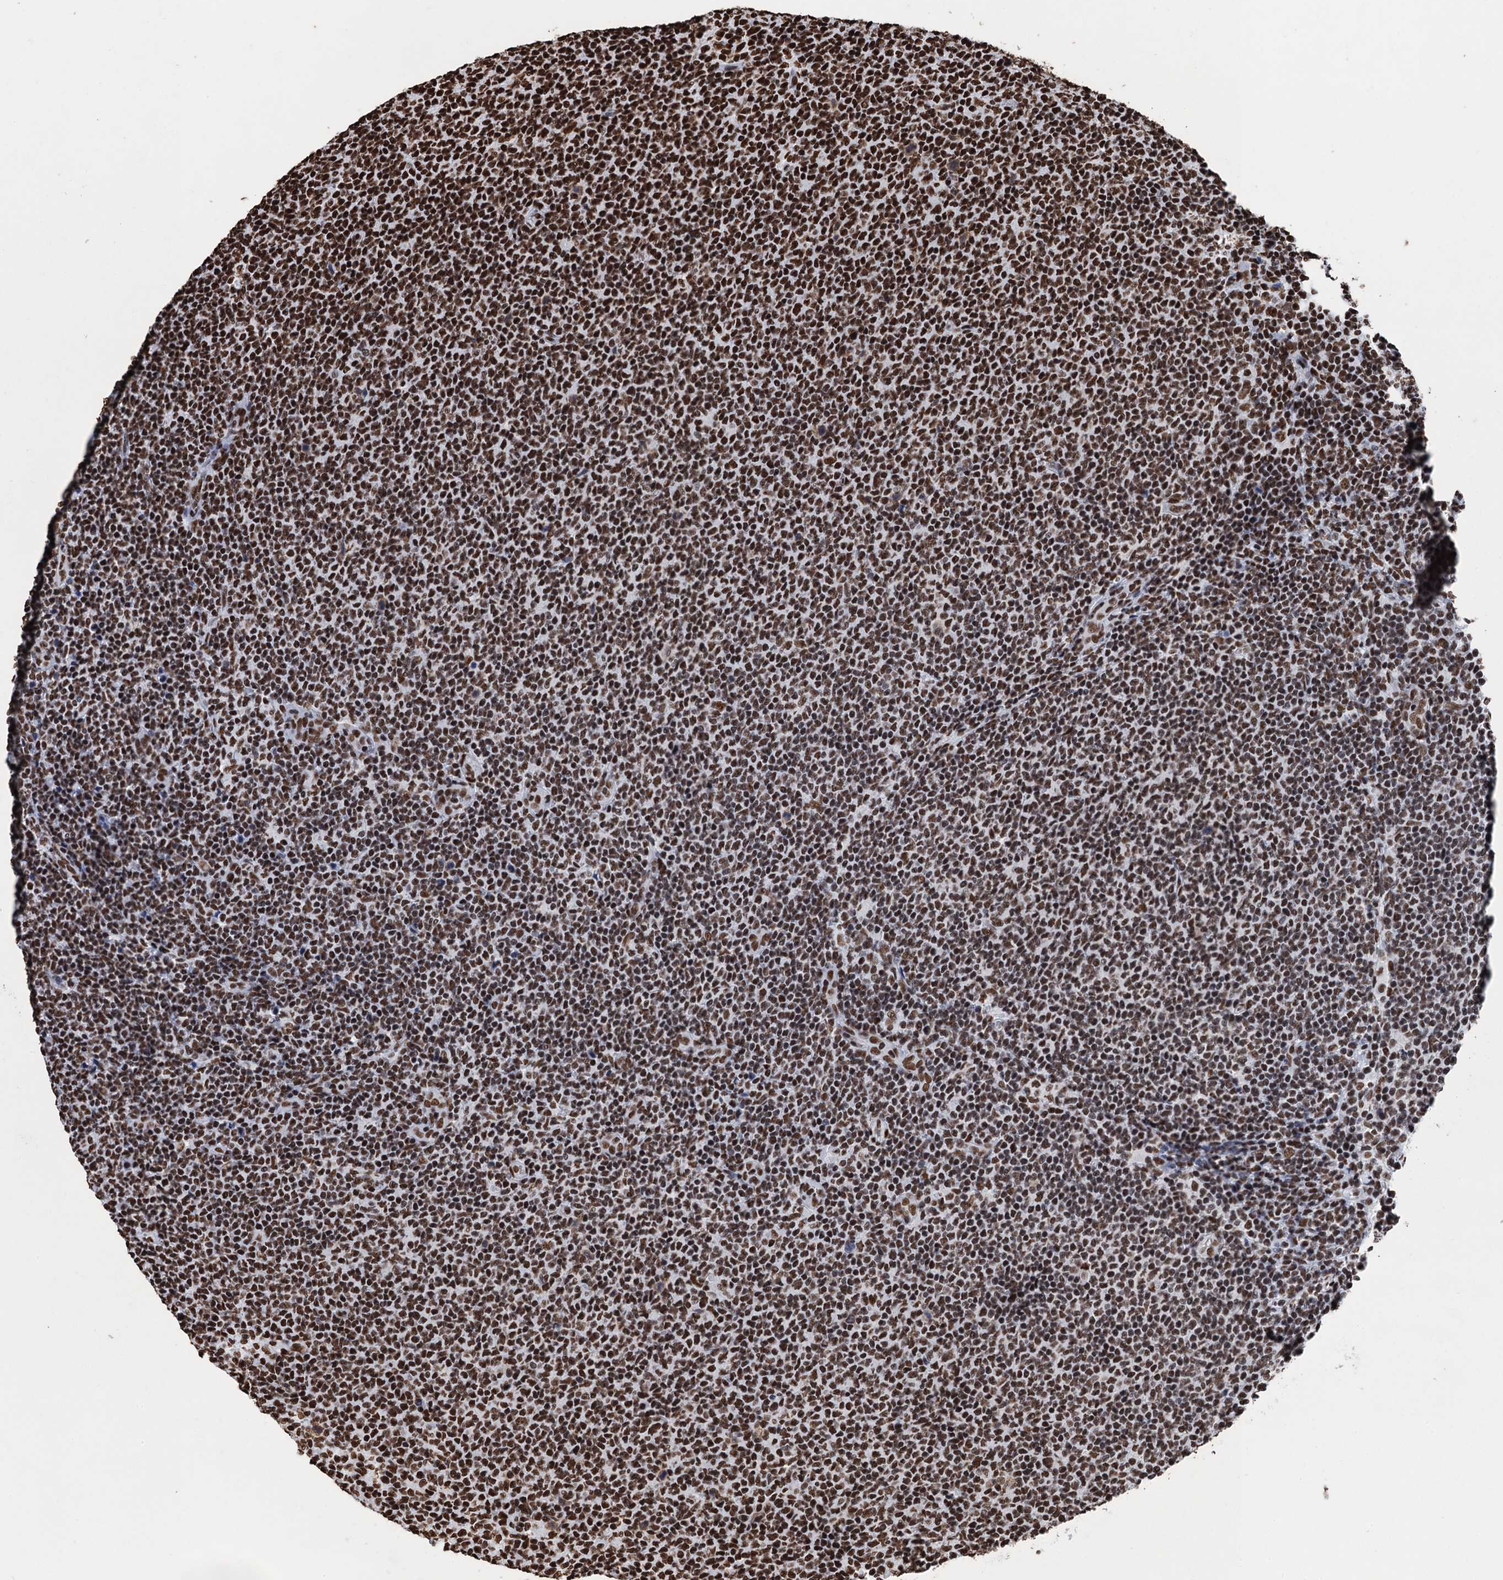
{"staining": {"intensity": "strong", "quantity": ">75%", "location": "nuclear"}, "tissue": "lymphoma", "cell_type": "Tumor cells", "image_type": "cancer", "snomed": [{"axis": "morphology", "description": "Malignant lymphoma, non-Hodgkin's type, Low grade"}, {"axis": "topography", "description": "Lymph node"}], "caption": "IHC (DAB) staining of human lymphoma reveals strong nuclear protein expression in approximately >75% of tumor cells.", "gene": "UBA2", "patient": {"sex": "male", "age": 66}}